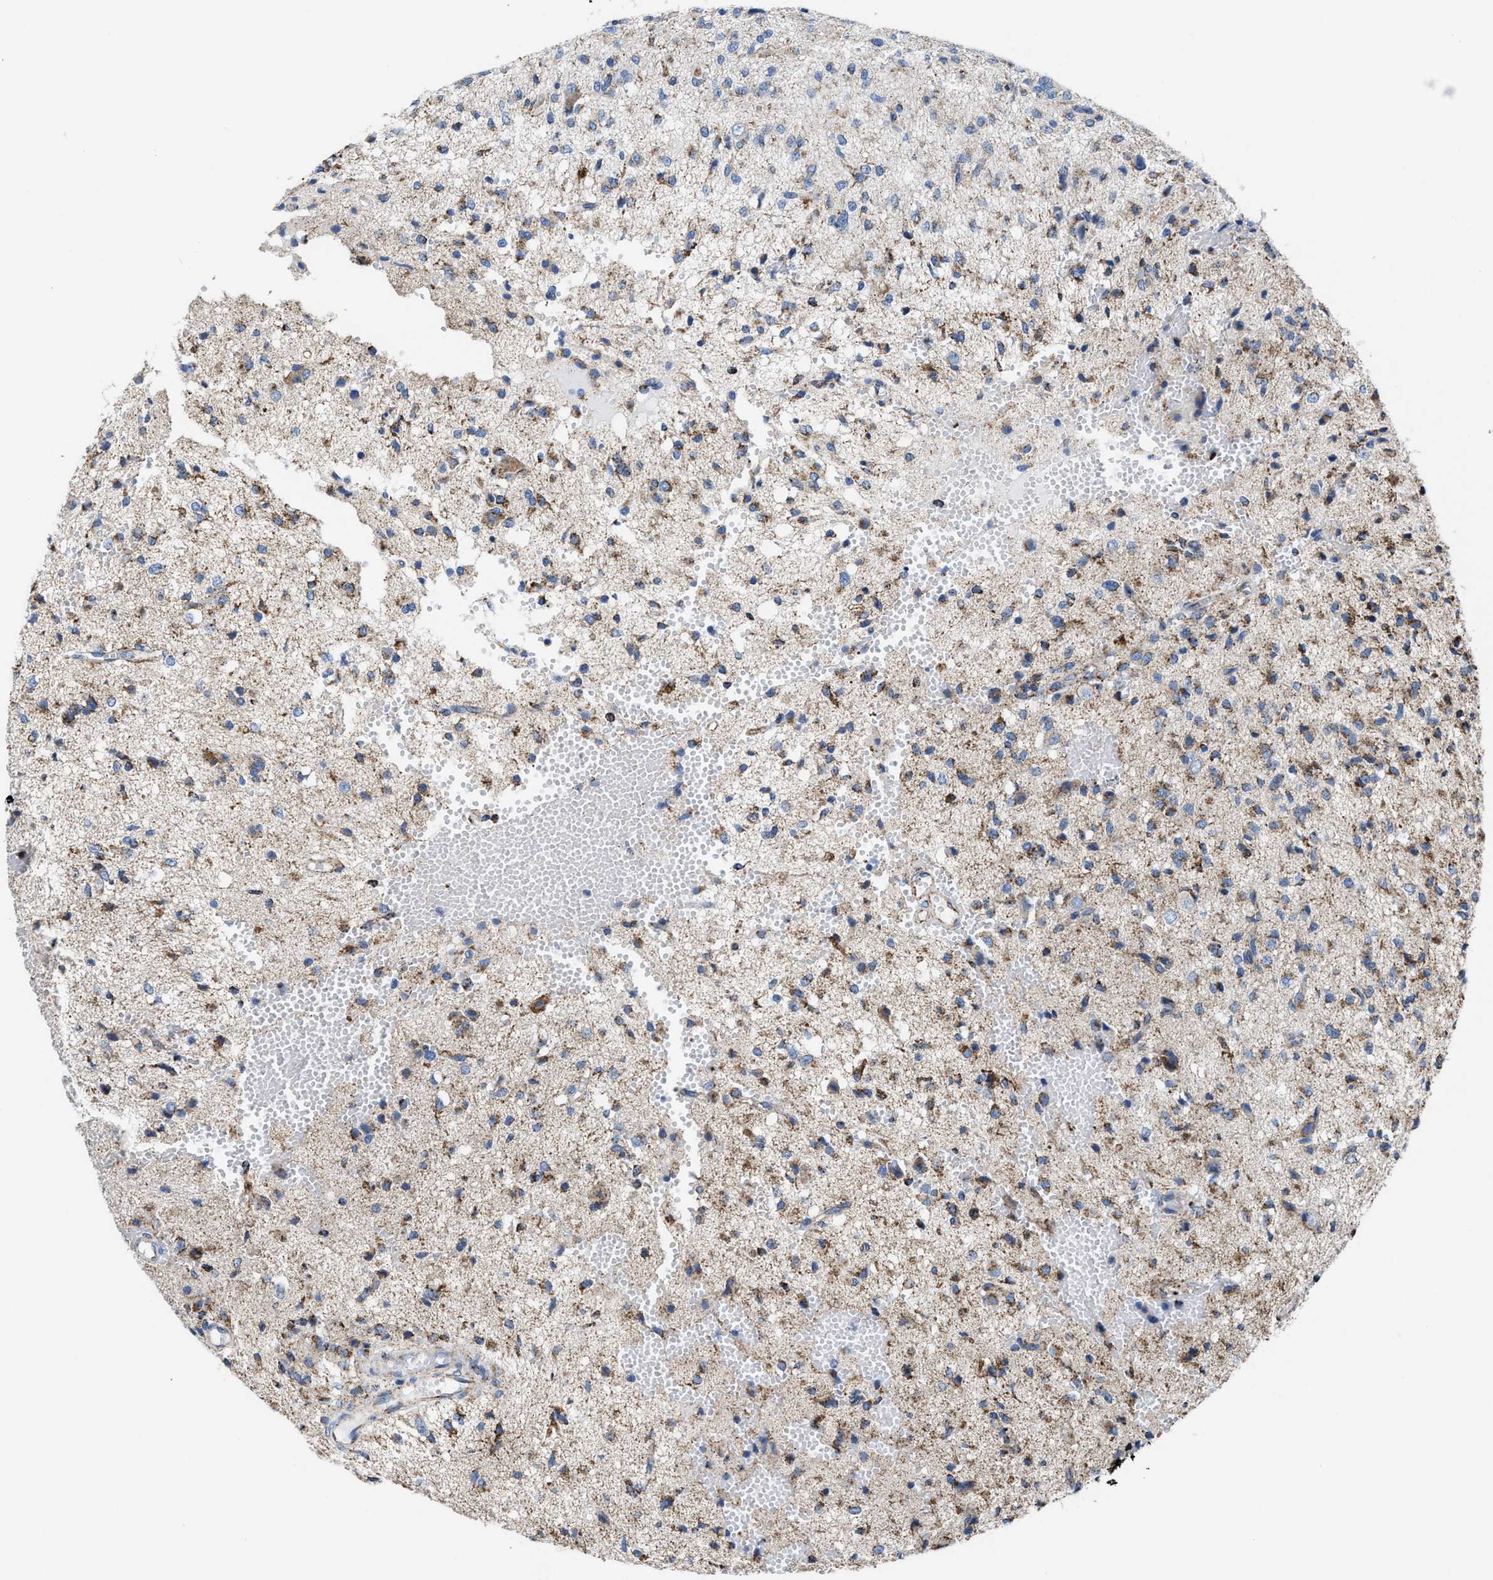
{"staining": {"intensity": "moderate", "quantity": ">75%", "location": "cytoplasmic/membranous"}, "tissue": "glioma", "cell_type": "Tumor cells", "image_type": "cancer", "snomed": [{"axis": "morphology", "description": "Glioma, malignant, High grade"}, {"axis": "topography", "description": "Brain"}], "caption": "Immunohistochemical staining of human glioma exhibits medium levels of moderate cytoplasmic/membranous expression in approximately >75% of tumor cells.", "gene": "ALDH1B1", "patient": {"sex": "female", "age": 59}}